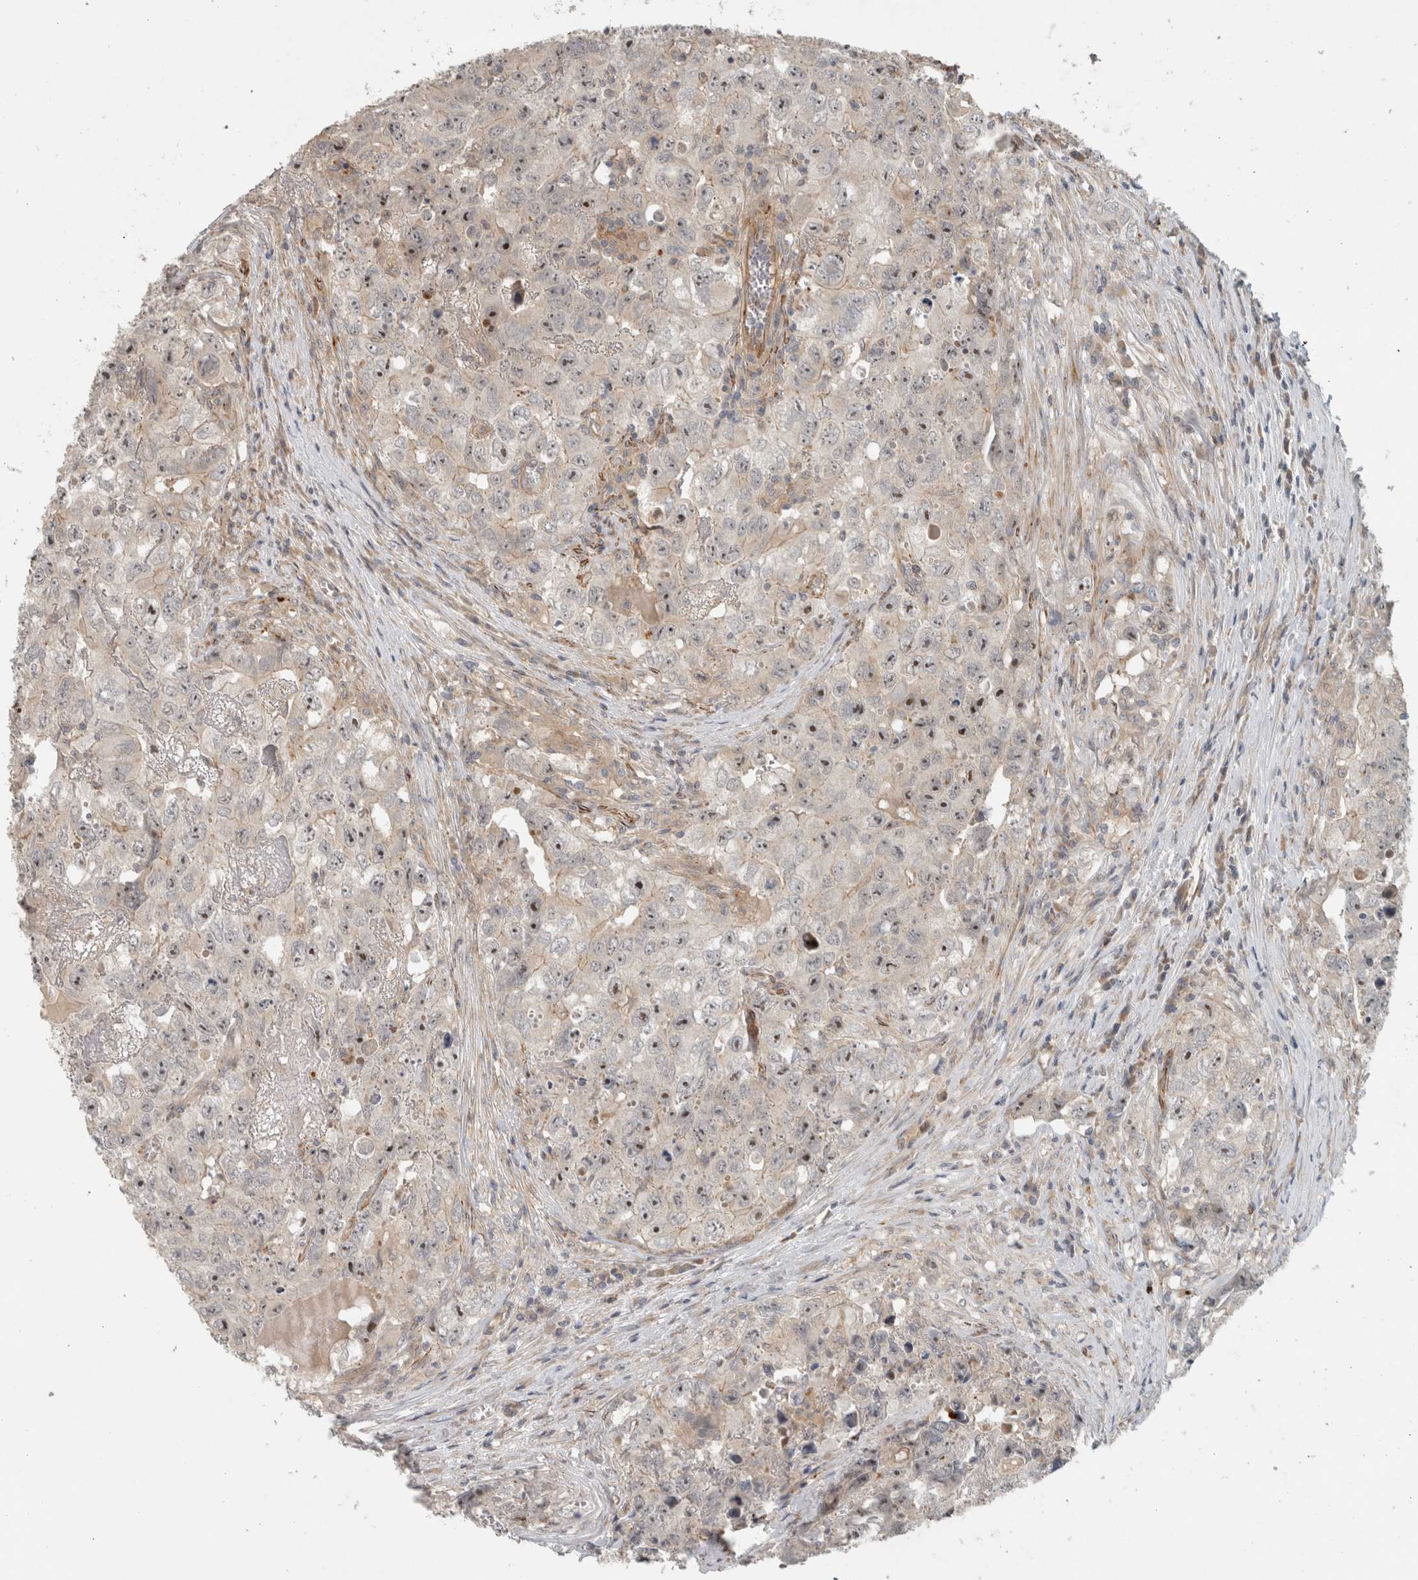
{"staining": {"intensity": "moderate", "quantity": "25%-75%", "location": "nuclear"}, "tissue": "testis cancer", "cell_type": "Tumor cells", "image_type": "cancer", "snomed": [{"axis": "morphology", "description": "Seminoma, NOS"}, {"axis": "morphology", "description": "Carcinoma, Embryonal, NOS"}, {"axis": "topography", "description": "Testis"}], "caption": "Testis cancer (embryonal carcinoma) was stained to show a protein in brown. There is medium levels of moderate nuclear expression in about 25%-75% of tumor cells. (IHC, brightfield microscopy, high magnification).", "gene": "SIPA1L2", "patient": {"sex": "male", "age": 43}}